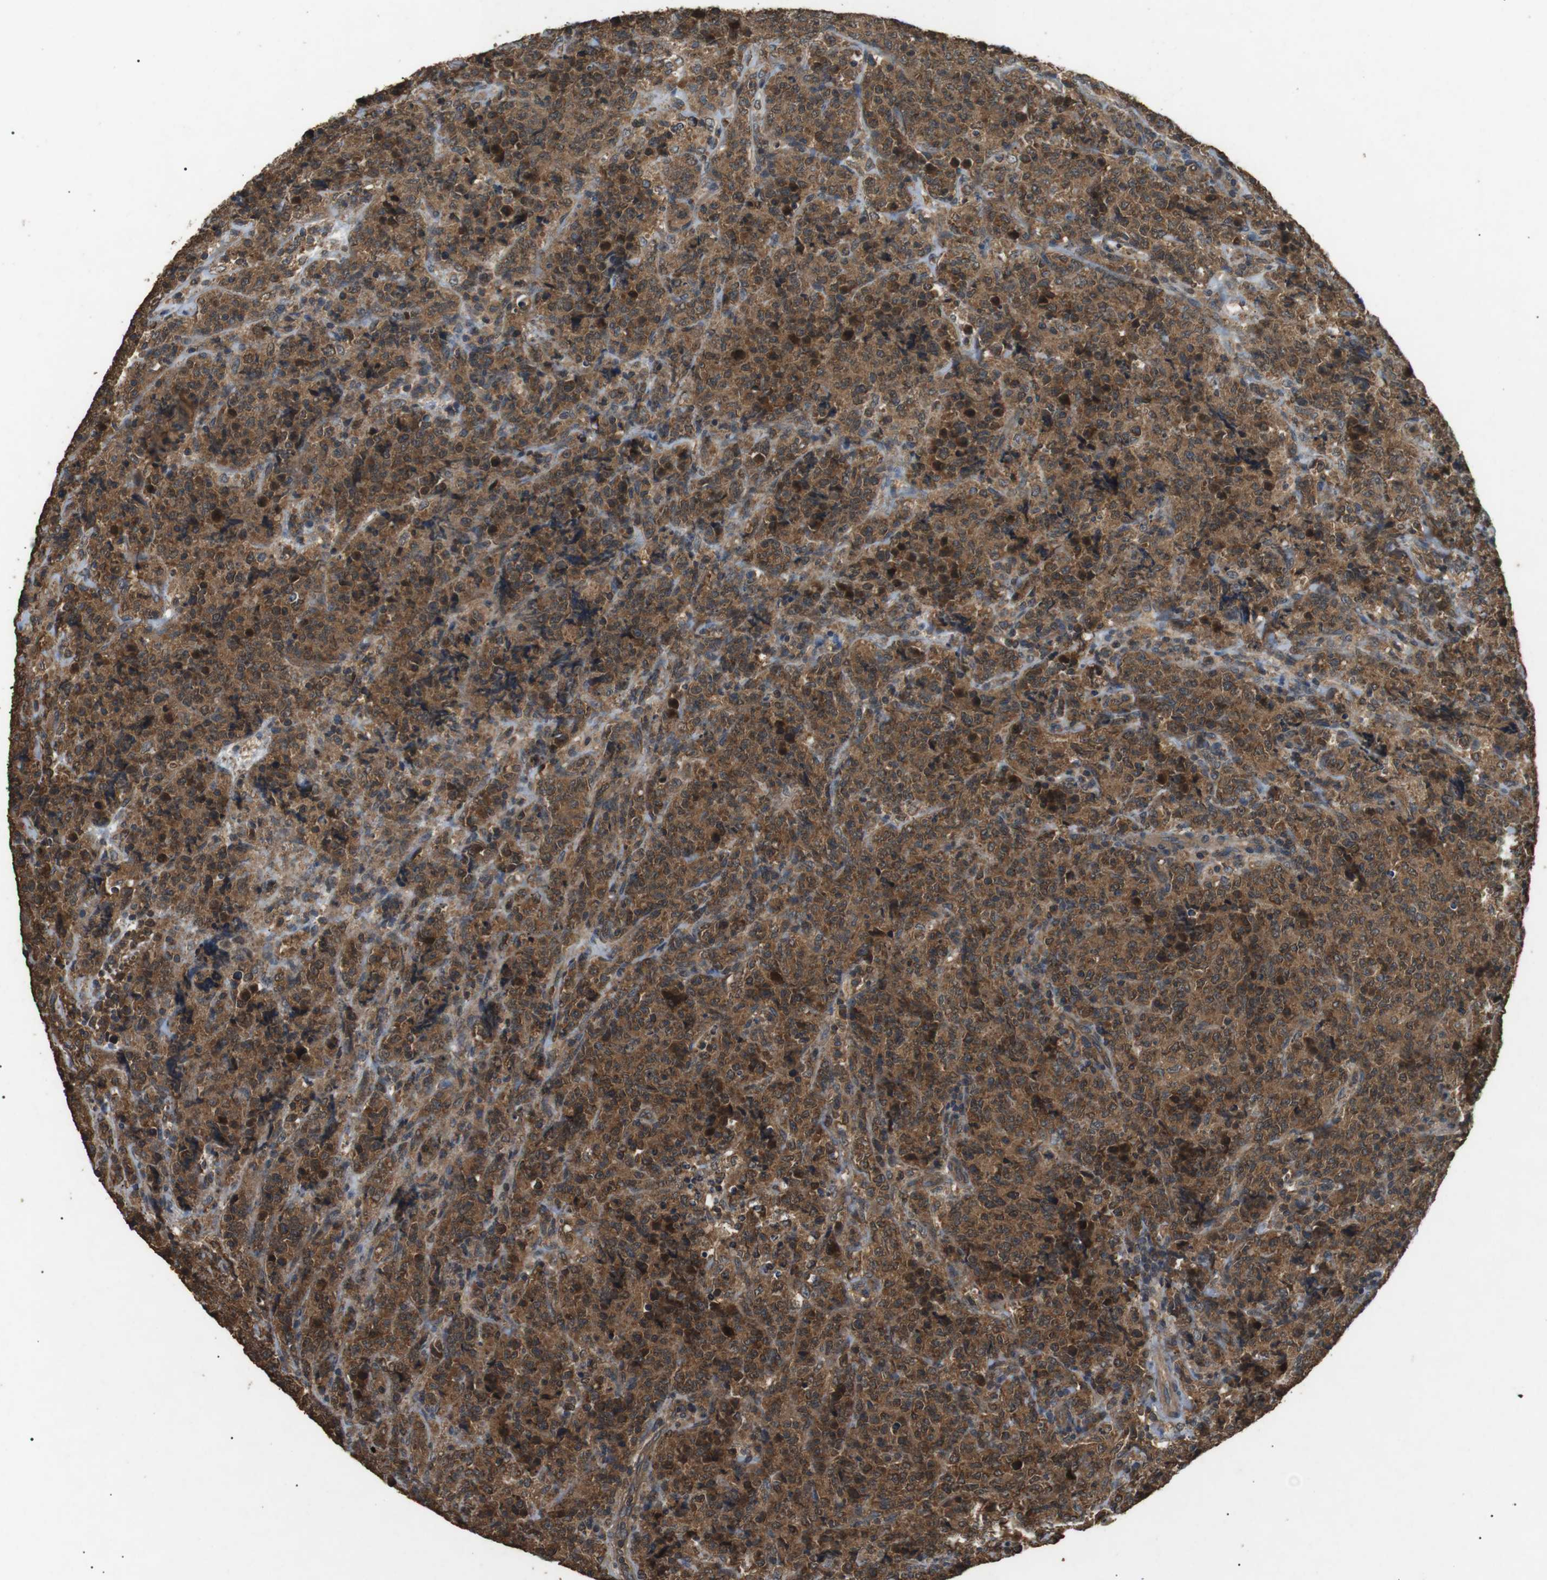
{"staining": {"intensity": "strong", "quantity": ">75%", "location": "cytoplasmic/membranous"}, "tissue": "lymphoma", "cell_type": "Tumor cells", "image_type": "cancer", "snomed": [{"axis": "morphology", "description": "Malignant lymphoma, non-Hodgkin's type, High grade"}, {"axis": "topography", "description": "Tonsil"}], "caption": "Immunohistochemistry (DAB) staining of lymphoma reveals strong cytoplasmic/membranous protein expression in about >75% of tumor cells.", "gene": "TBC1D15", "patient": {"sex": "female", "age": 36}}